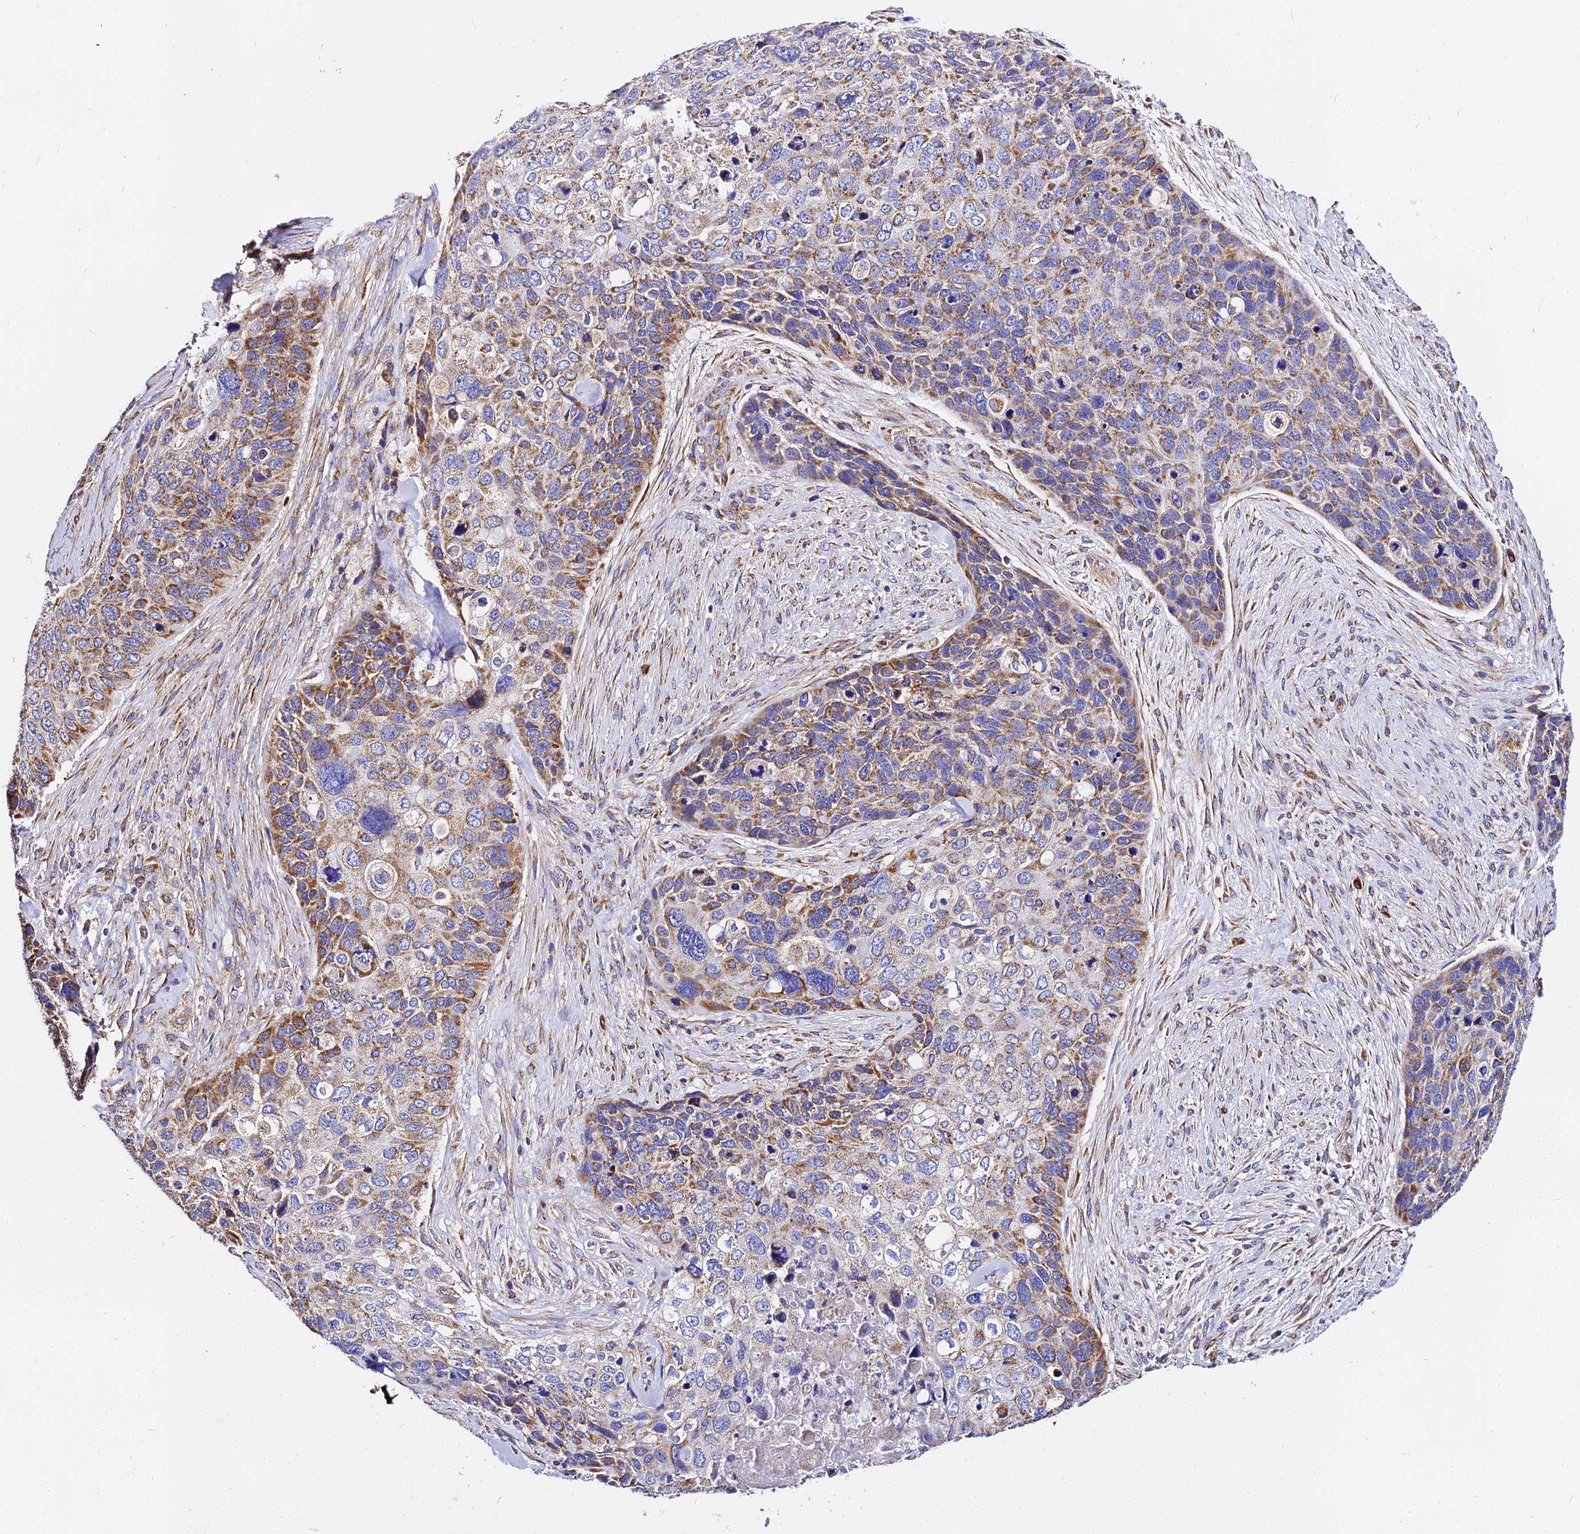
{"staining": {"intensity": "moderate", "quantity": ">75%", "location": "cytoplasmic/membranous"}, "tissue": "skin cancer", "cell_type": "Tumor cells", "image_type": "cancer", "snomed": [{"axis": "morphology", "description": "Basal cell carcinoma"}, {"axis": "topography", "description": "Skin"}], "caption": "DAB immunohistochemical staining of human skin cancer shows moderate cytoplasmic/membranous protein expression in approximately >75% of tumor cells.", "gene": "ZNF573", "patient": {"sex": "female", "age": 74}}